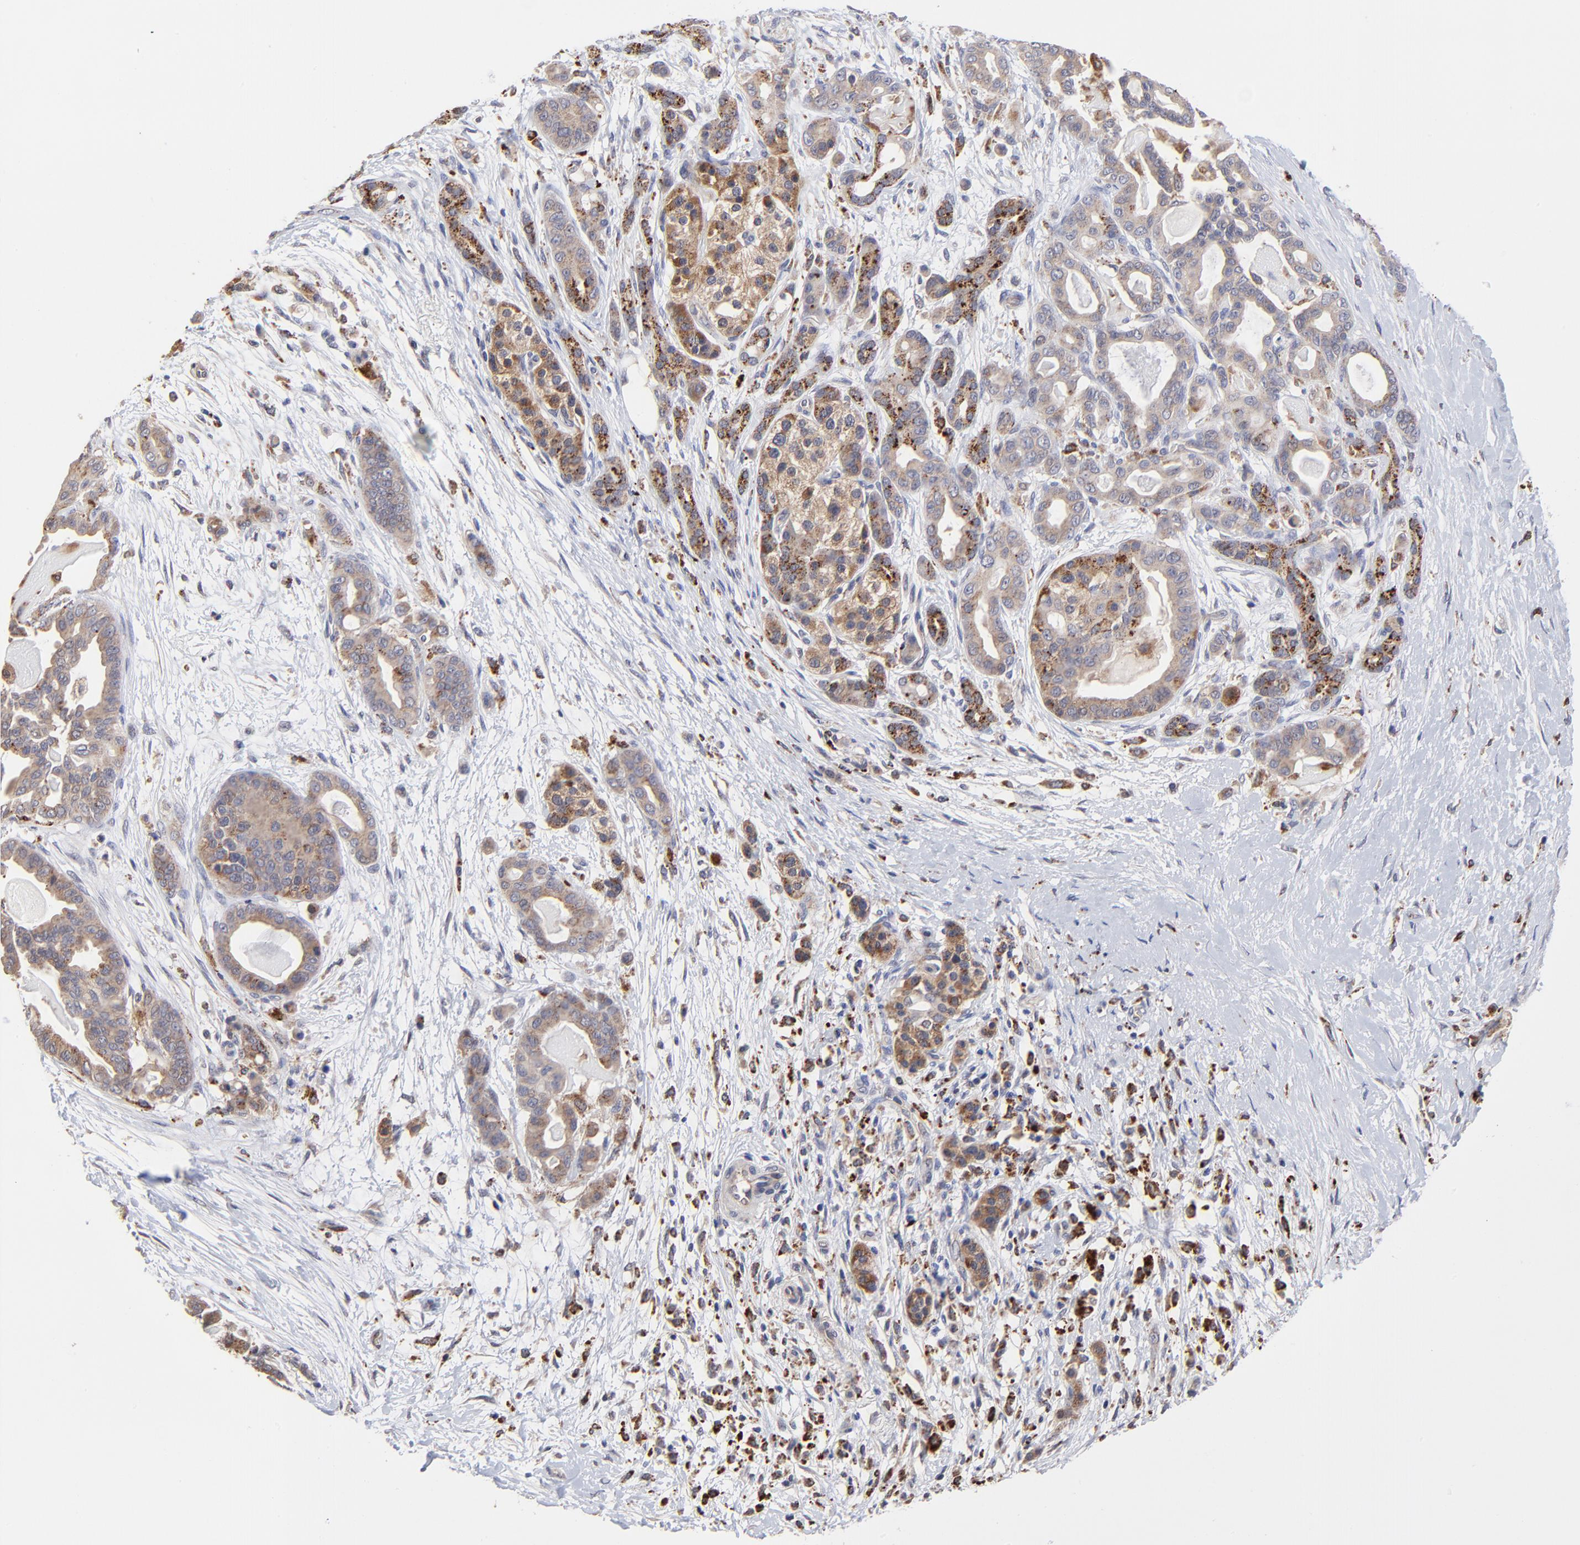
{"staining": {"intensity": "moderate", "quantity": "25%-75%", "location": "cytoplasmic/membranous"}, "tissue": "pancreatic cancer", "cell_type": "Tumor cells", "image_type": "cancer", "snomed": [{"axis": "morphology", "description": "Adenocarcinoma, NOS"}, {"axis": "topography", "description": "Pancreas"}], "caption": "Immunohistochemical staining of human pancreatic adenocarcinoma demonstrates medium levels of moderate cytoplasmic/membranous staining in about 25%-75% of tumor cells.", "gene": "PDE4B", "patient": {"sex": "male", "age": 63}}